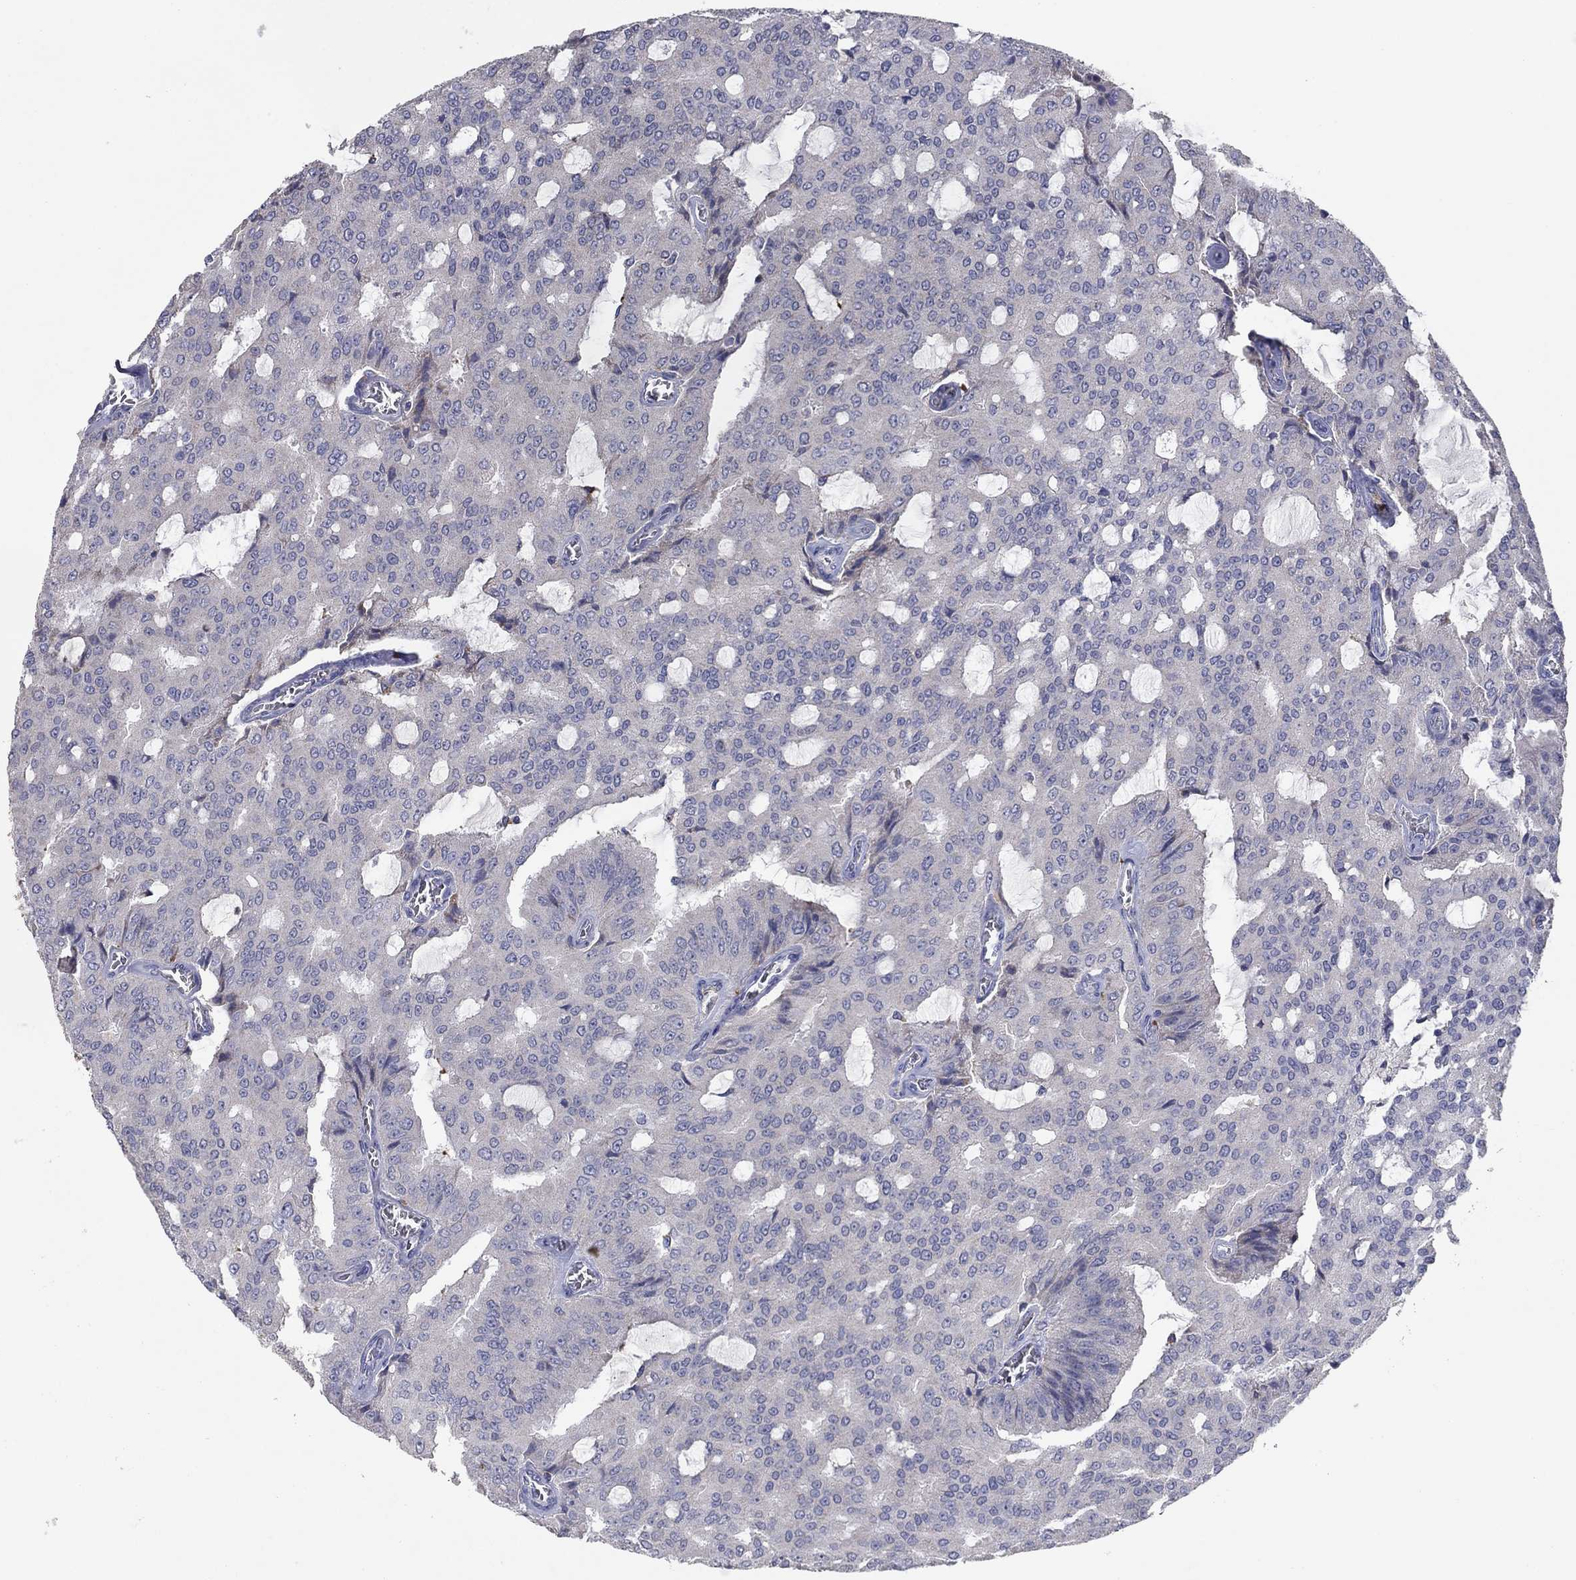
{"staining": {"intensity": "negative", "quantity": "none", "location": "none"}, "tissue": "prostate cancer", "cell_type": "Tumor cells", "image_type": "cancer", "snomed": [{"axis": "morphology", "description": "Adenocarcinoma, NOS"}, {"axis": "topography", "description": "Prostate and seminal vesicle, NOS"}, {"axis": "topography", "description": "Prostate"}], "caption": "An image of human prostate cancer is negative for staining in tumor cells.", "gene": "PTGDS", "patient": {"sex": "male", "age": 67}}